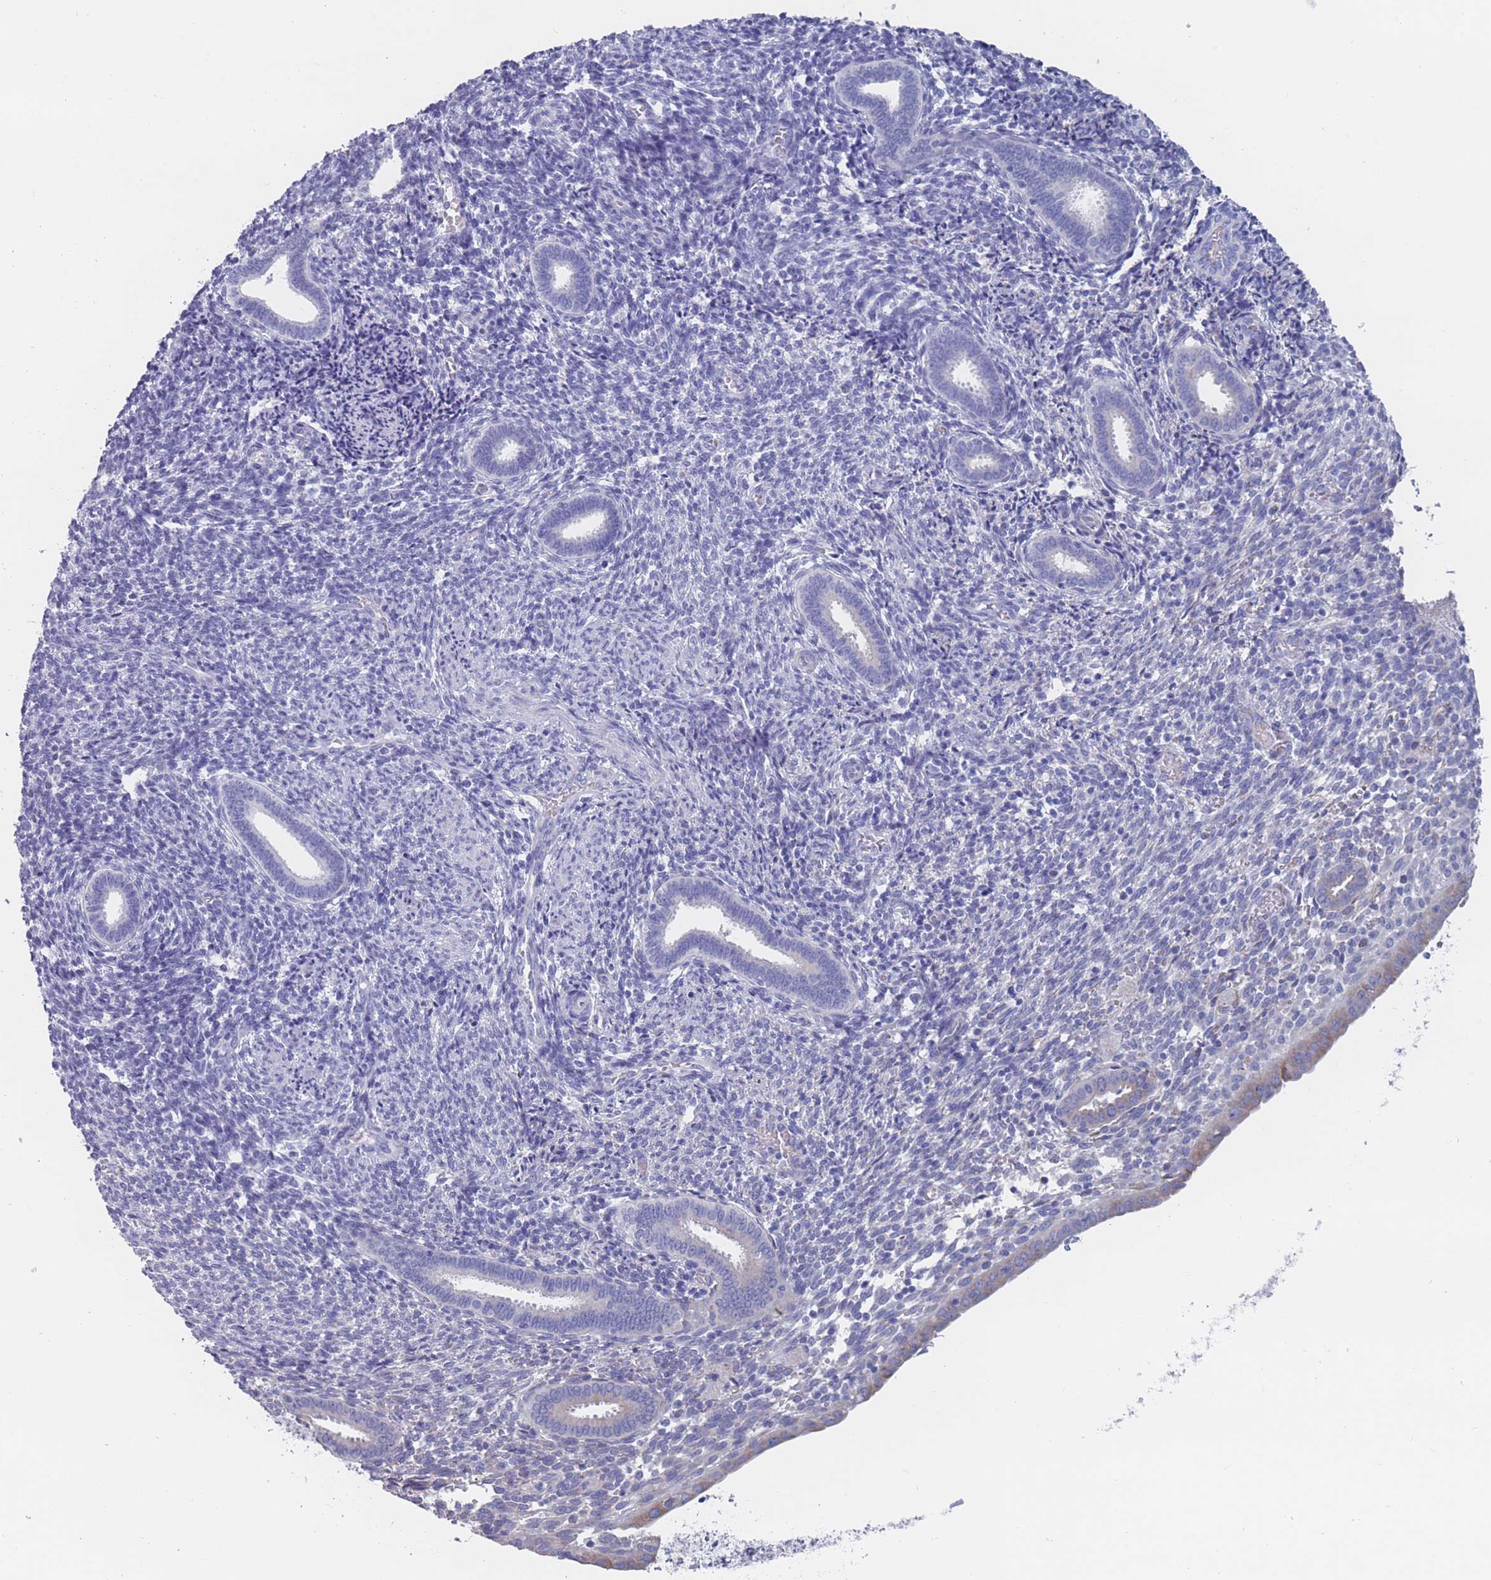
{"staining": {"intensity": "negative", "quantity": "none", "location": "none"}, "tissue": "endometrium", "cell_type": "Cells in endometrial stroma", "image_type": "normal", "snomed": [{"axis": "morphology", "description": "Normal tissue, NOS"}, {"axis": "topography", "description": "Endometrium"}], "caption": "Immunohistochemistry (IHC) photomicrograph of normal endometrium stained for a protein (brown), which displays no expression in cells in endometrial stroma. (IHC, brightfield microscopy, high magnification).", "gene": "ST8SIA5", "patient": {"sex": "female", "age": 32}}